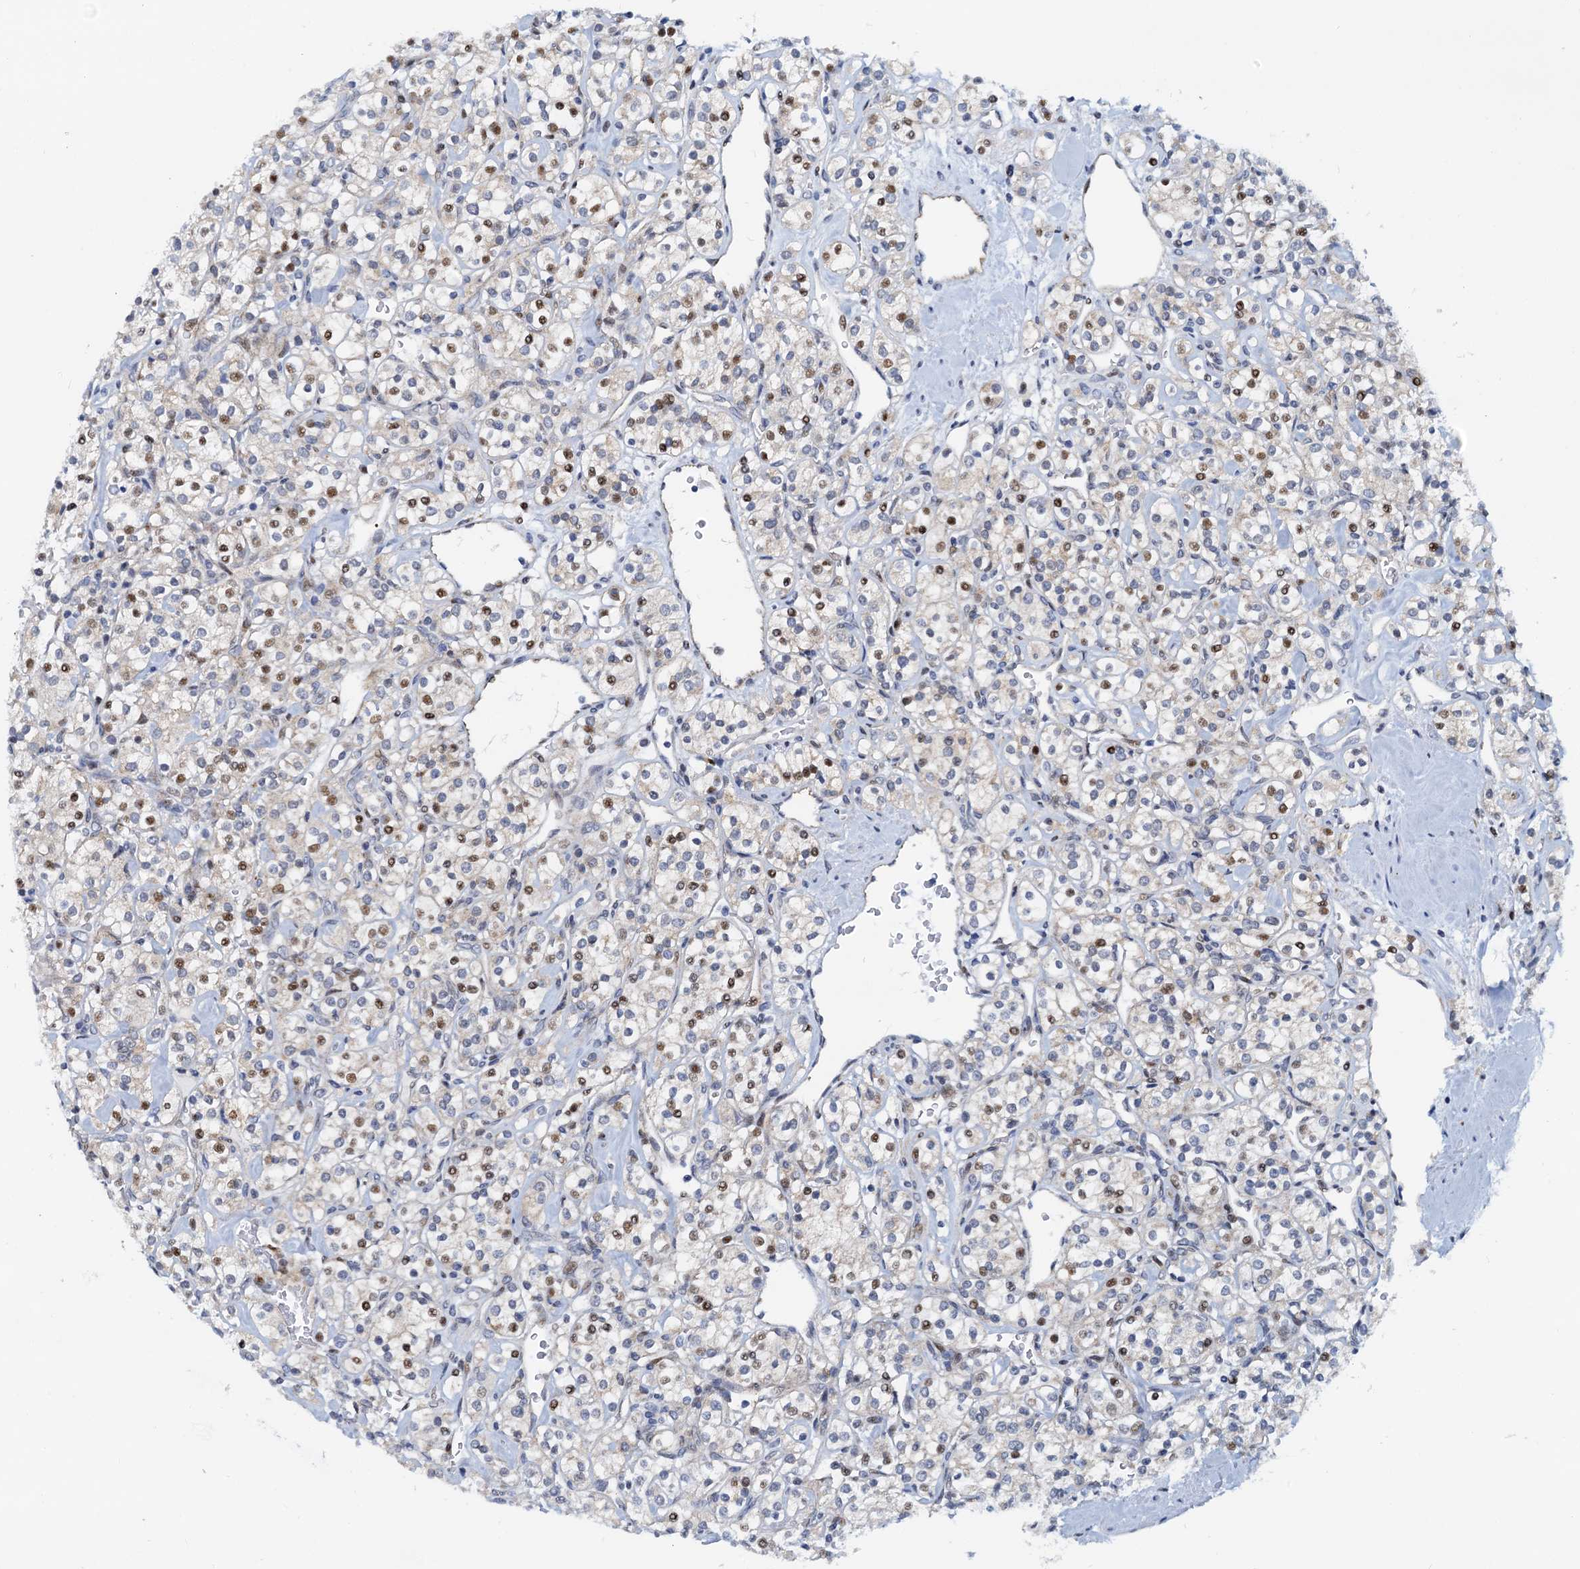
{"staining": {"intensity": "moderate", "quantity": "<25%", "location": "nuclear"}, "tissue": "renal cancer", "cell_type": "Tumor cells", "image_type": "cancer", "snomed": [{"axis": "morphology", "description": "Adenocarcinoma, NOS"}, {"axis": "topography", "description": "Kidney"}], "caption": "Immunohistochemistry (DAB) staining of human renal adenocarcinoma reveals moderate nuclear protein positivity in approximately <25% of tumor cells.", "gene": "PTGES3", "patient": {"sex": "male", "age": 77}}